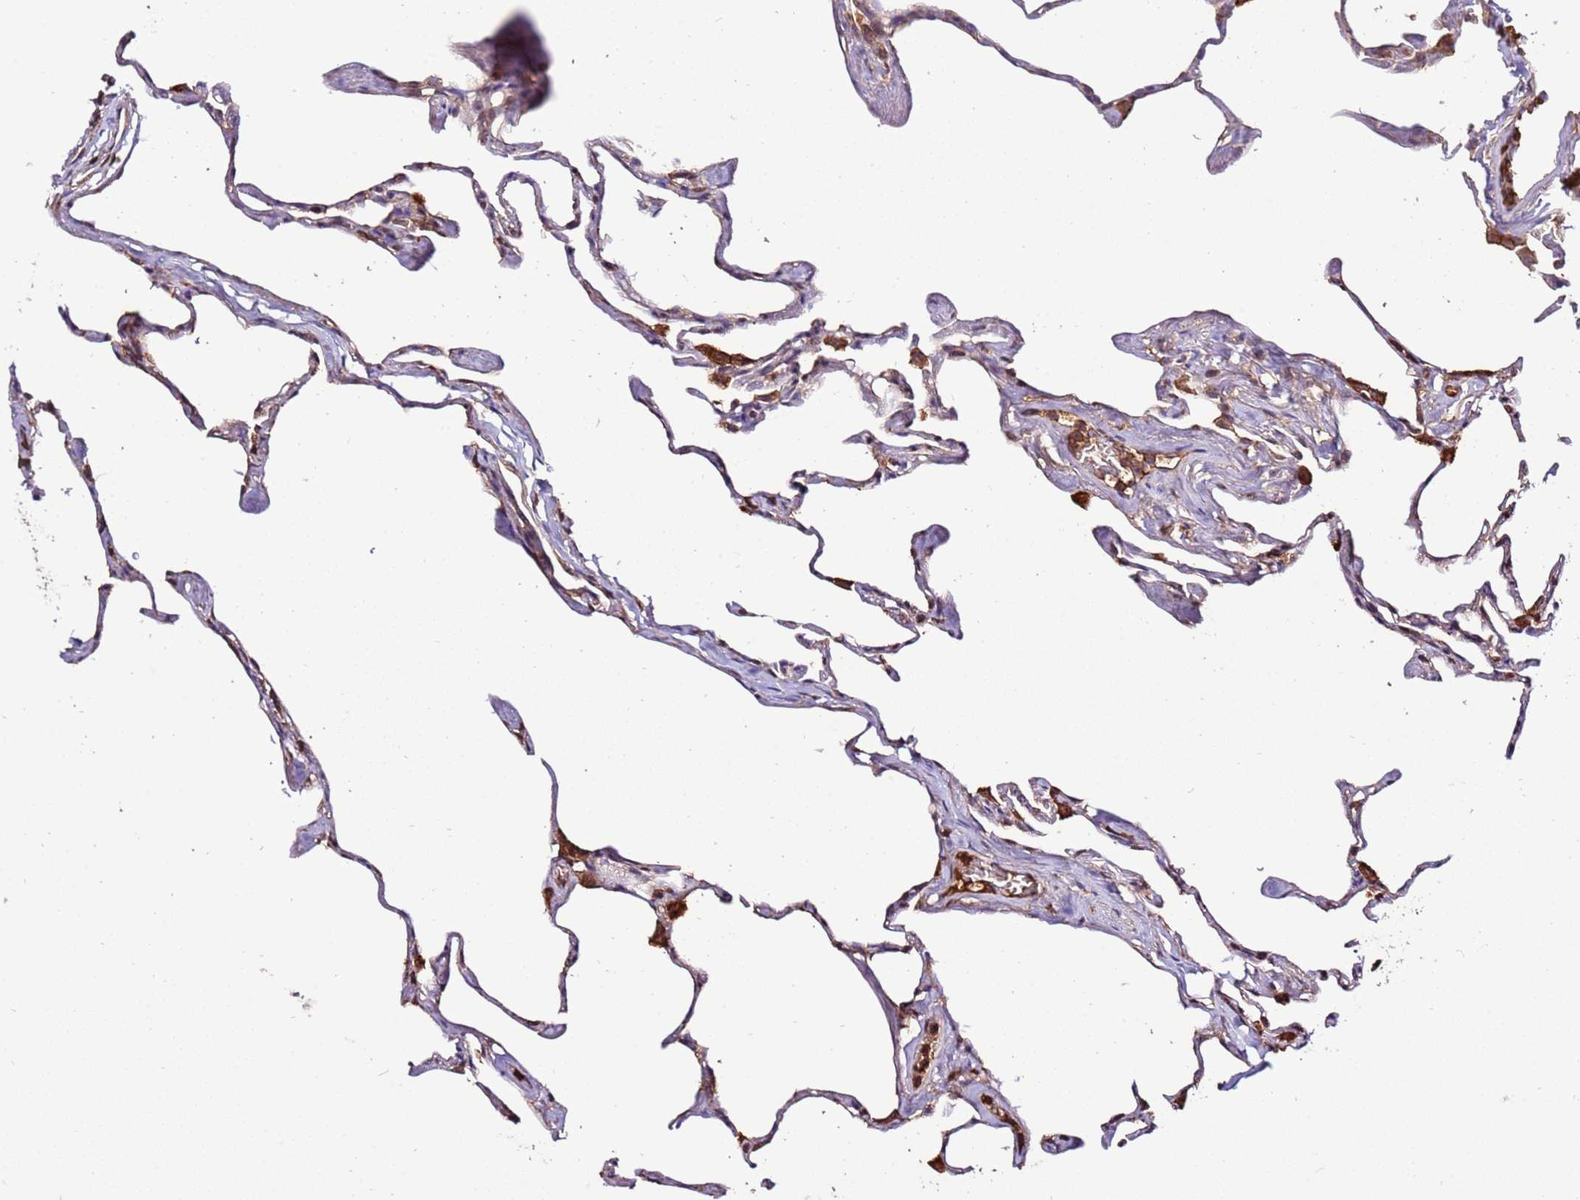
{"staining": {"intensity": "moderate", "quantity": "25%-75%", "location": "cytoplasmic/membranous"}, "tissue": "lung", "cell_type": "Alveolar cells", "image_type": "normal", "snomed": [{"axis": "morphology", "description": "Normal tissue, NOS"}, {"axis": "topography", "description": "Lung"}], "caption": "IHC image of unremarkable lung: human lung stained using IHC exhibits medium levels of moderate protein expression localized specifically in the cytoplasmic/membranous of alveolar cells, appearing as a cytoplasmic/membranous brown color.", "gene": "ZNF624", "patient": {"sex": "male", "age": 65}}